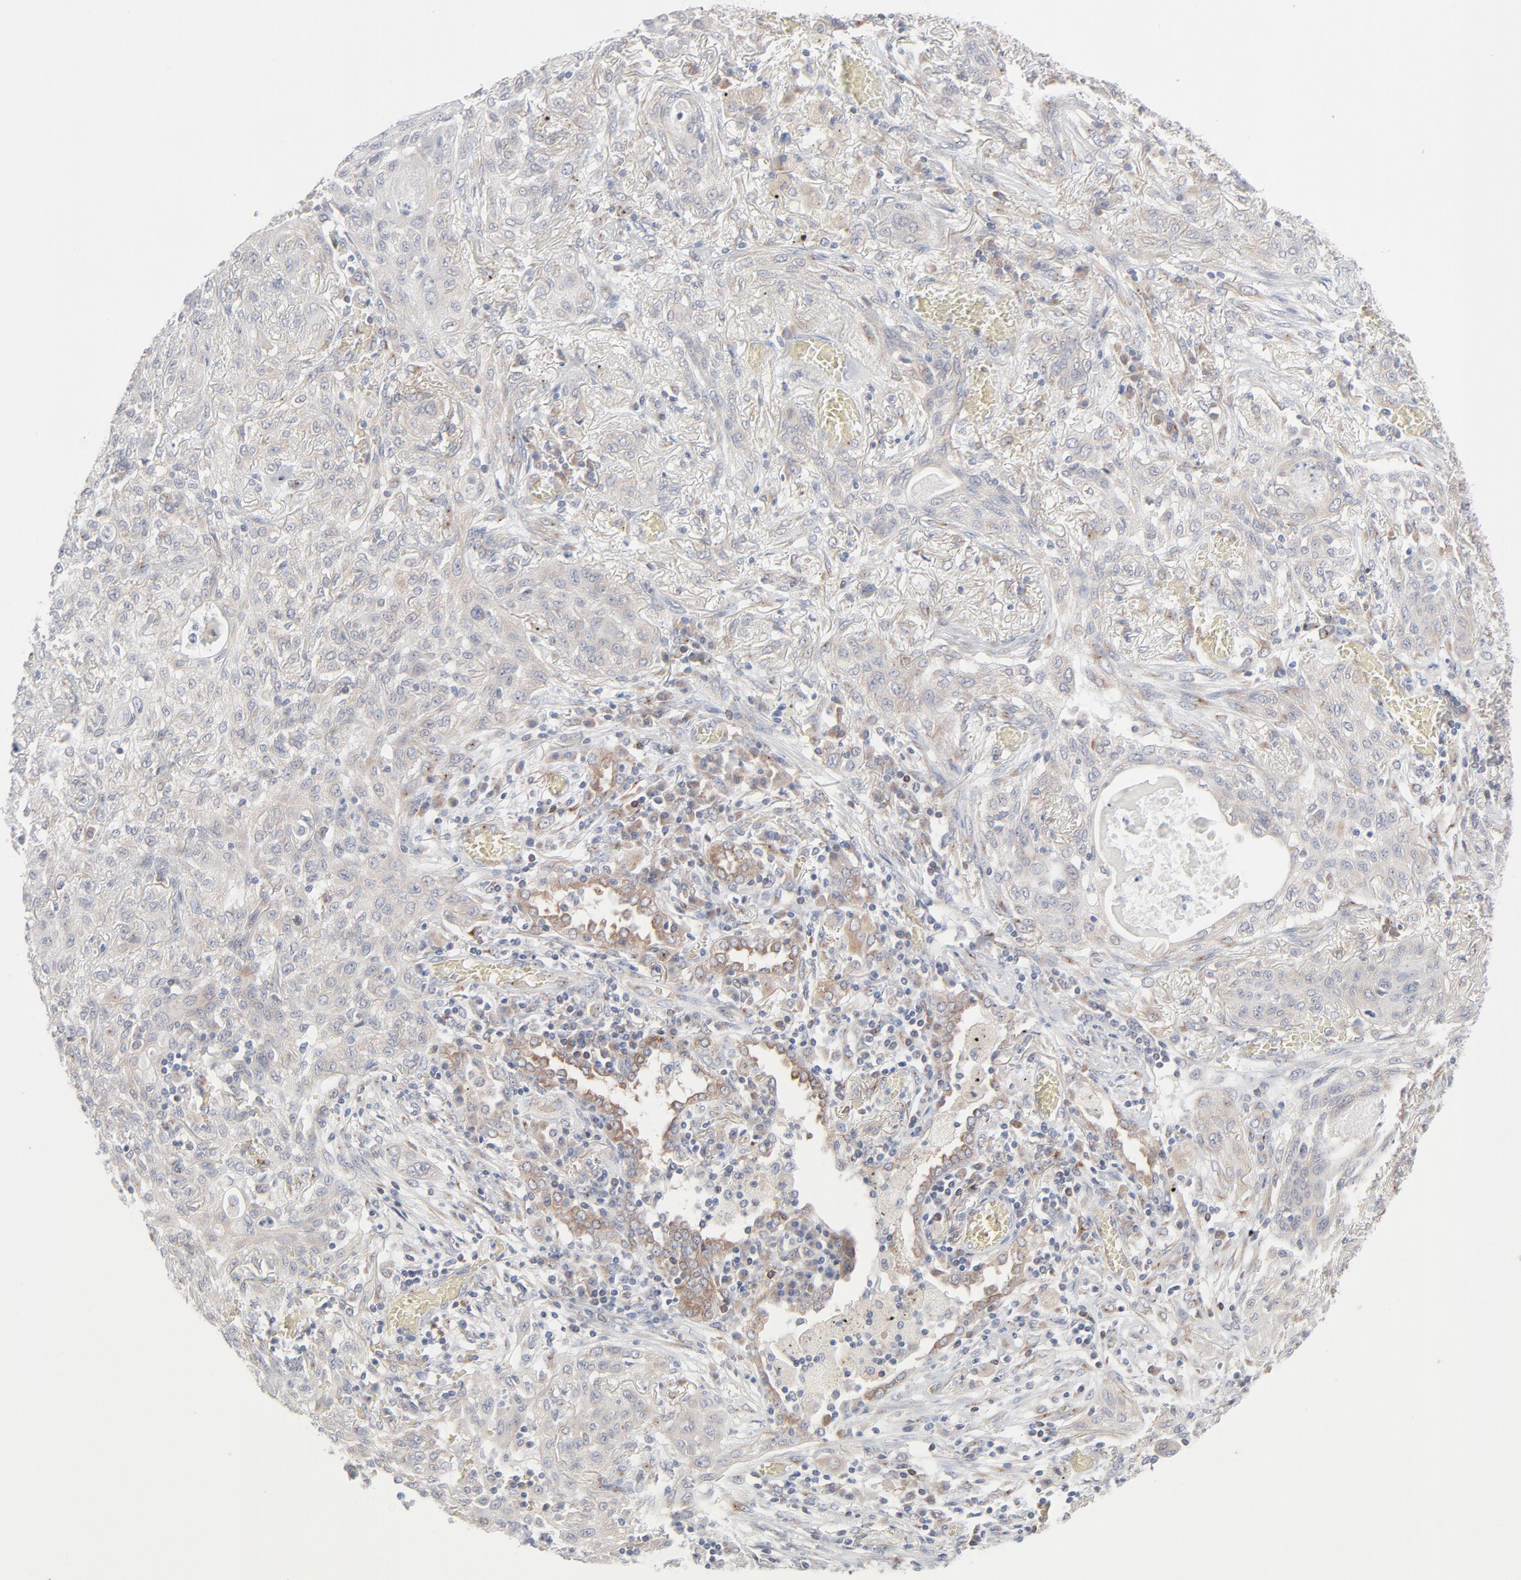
{"staining": {"intensity": "weak", "quantity": "<25%", "location": "cytoplasmic/membranous"}, "tissue": "lung cancer", "cell_type": "Tumor cells", "image_type": "cancer", "snomed": [{"axis": "morphology", "description": "Squamous cell carcinoma, NOS"}, {"axis": "topography", "description": "Lung"}], "caption": "Immunohistochemistry (IHC) image of human lung cancer stained for a protein (brown), which shows no expression in tumor cells.", "gene": "KDSR", "patient": {"sex": "female", "age": 47}}